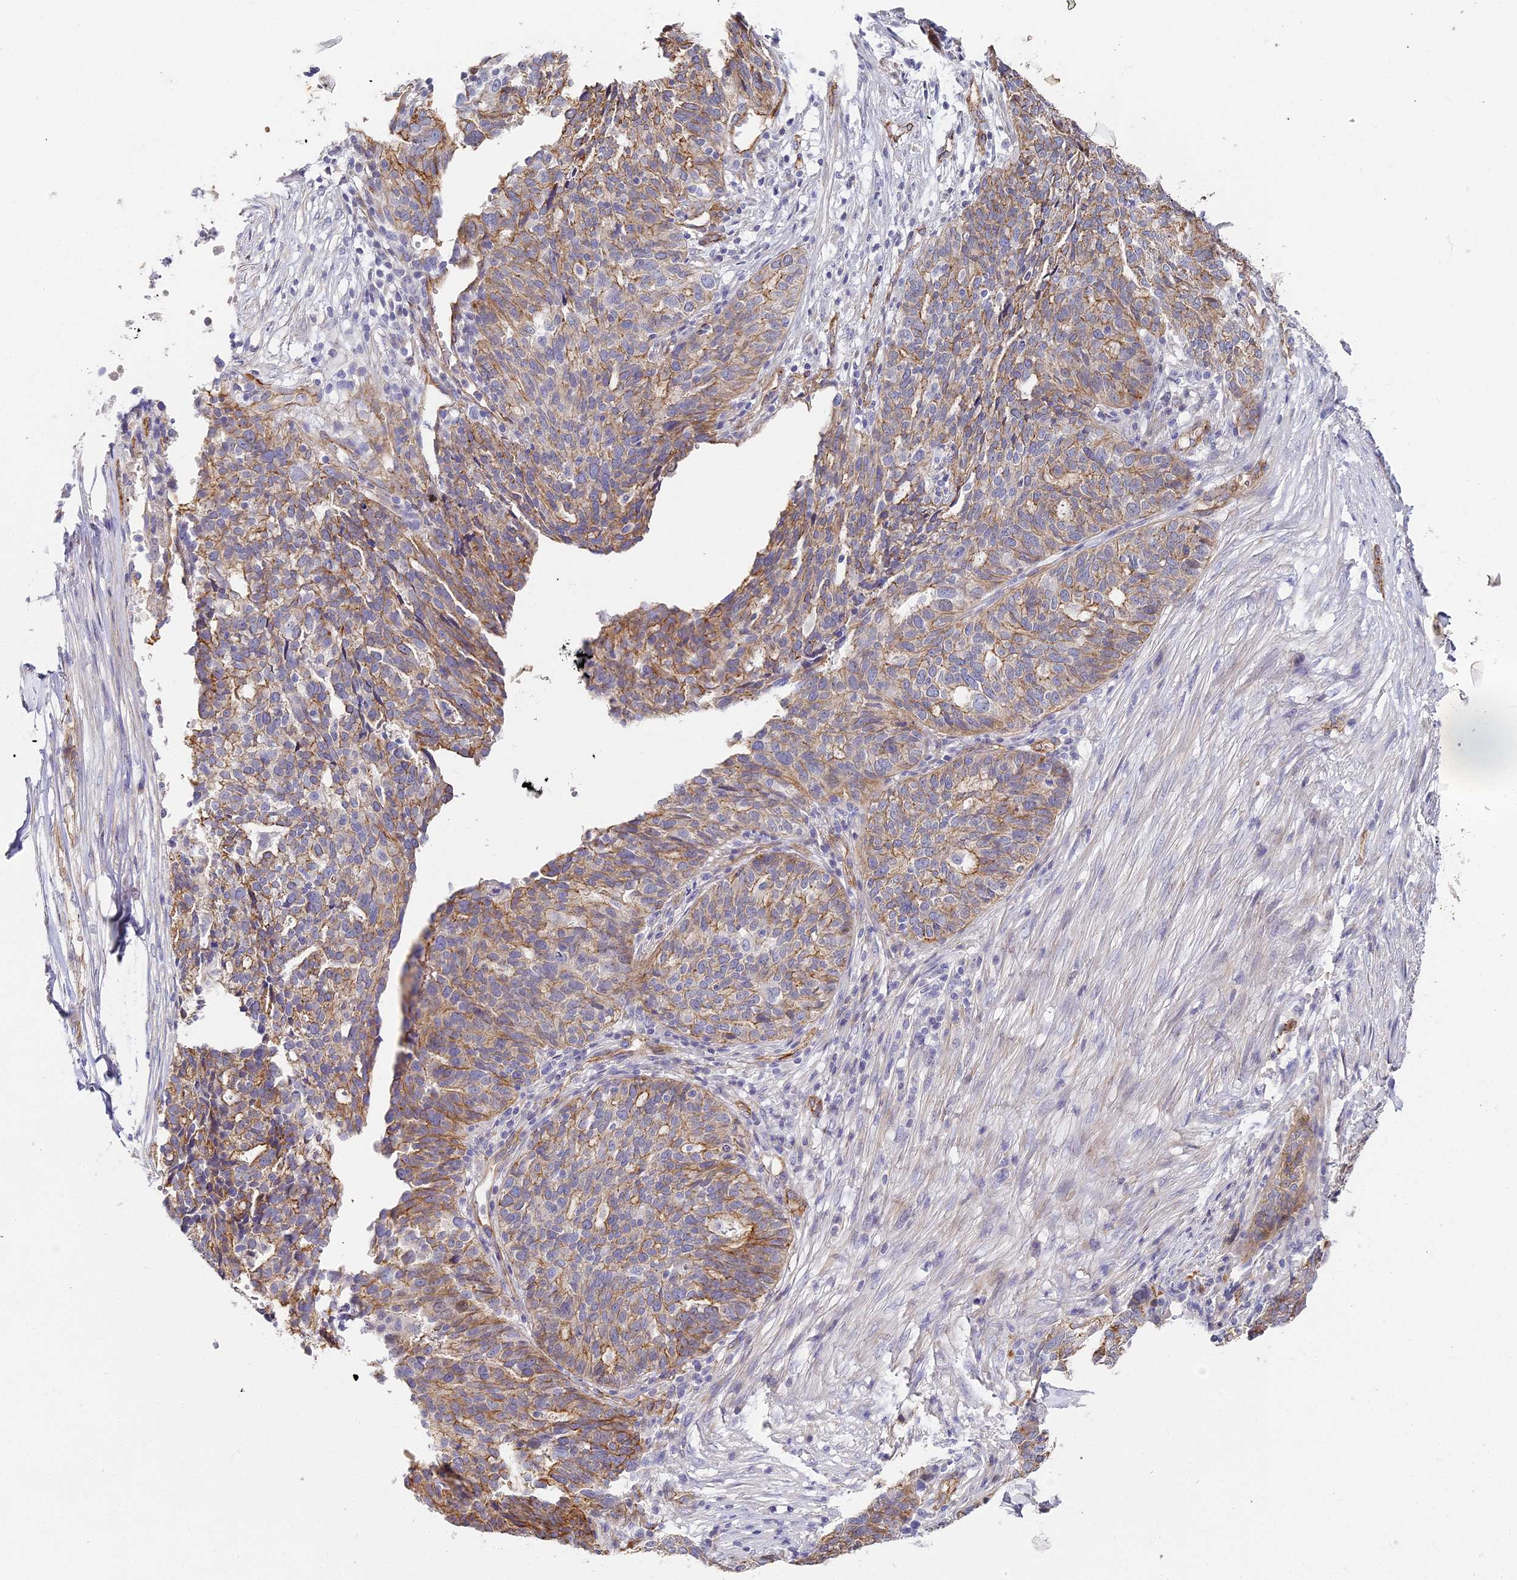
{"staining": {"intensity": "weak", "quantity": "25%-75%", "location": "cytoplasmic/membranous"}, "tissue": "ovarian cancer", "cell_type": "Tumor cells", "image_type": "cancer", "snomed": [{"axis": "morphology", "description": "Cystadenocarcinoma, serous, NOS"}, {"axis": "topography", "description": "Ovary"}], "caption": "Human serous cystadenocarcinoma (ovarian) stained with a protein marker shows weak staining in tumor cells.", "gene": "CCDC30", "patient": {"sex": "female", "age": 59}}